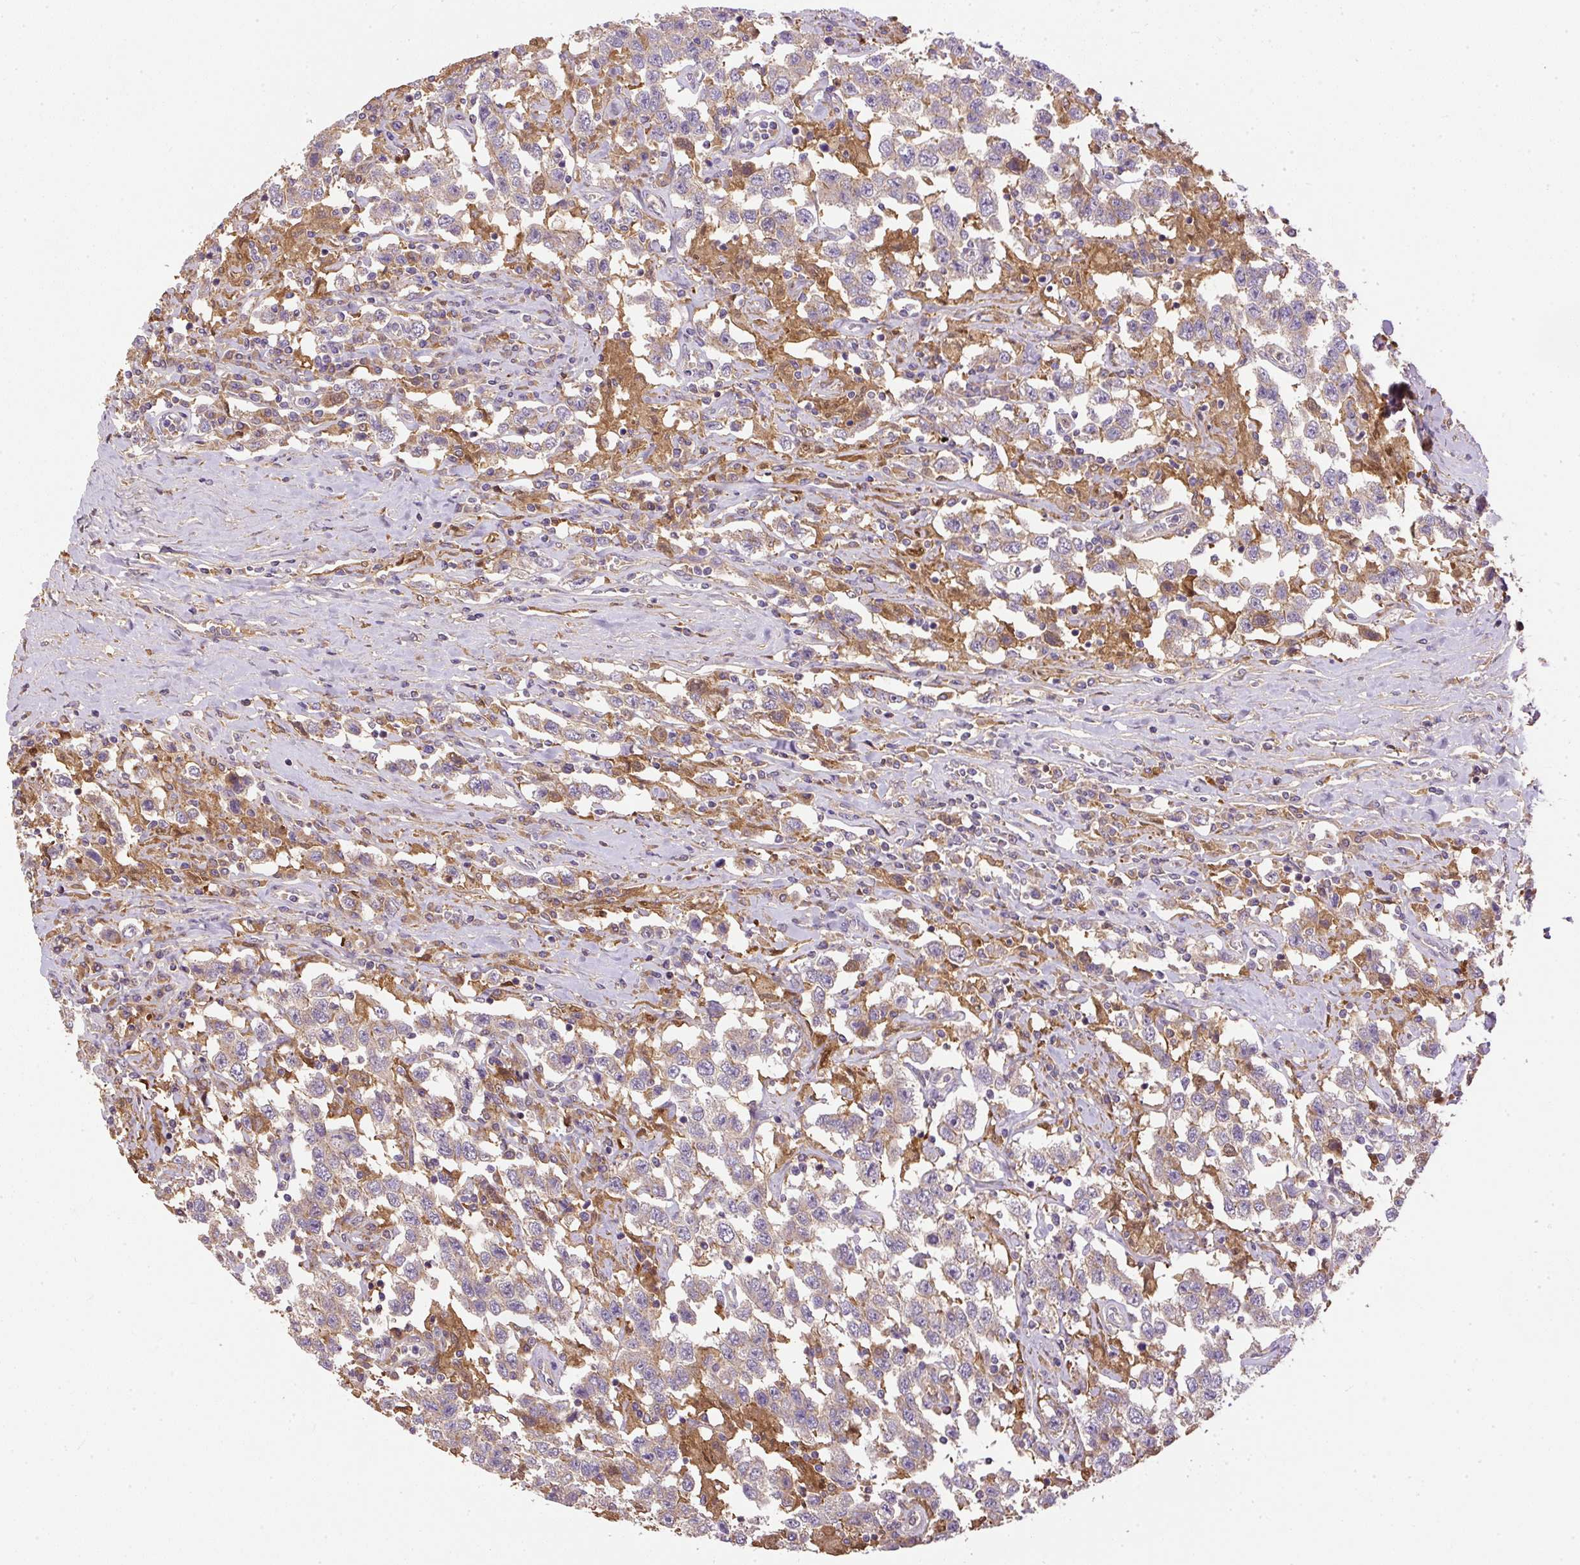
{"staining": {"intensity": "negative", "quantity": "none", "location": "none"}, "tissue": "testis cancer", "cell_type": "Tumor cells", "image_type": "cancer", "snomed": [{"axis": "morphology", "description": "Seminoma, NOS"}, {"axis": "topography", "description": "Testis"}], "caption": "Testis cancer (seminoma) was stained to show a protein in brown. There is no significant staining in tumor cells.", "gene": "DAPK1", "patient": {"sex": "male", "age": 41}}